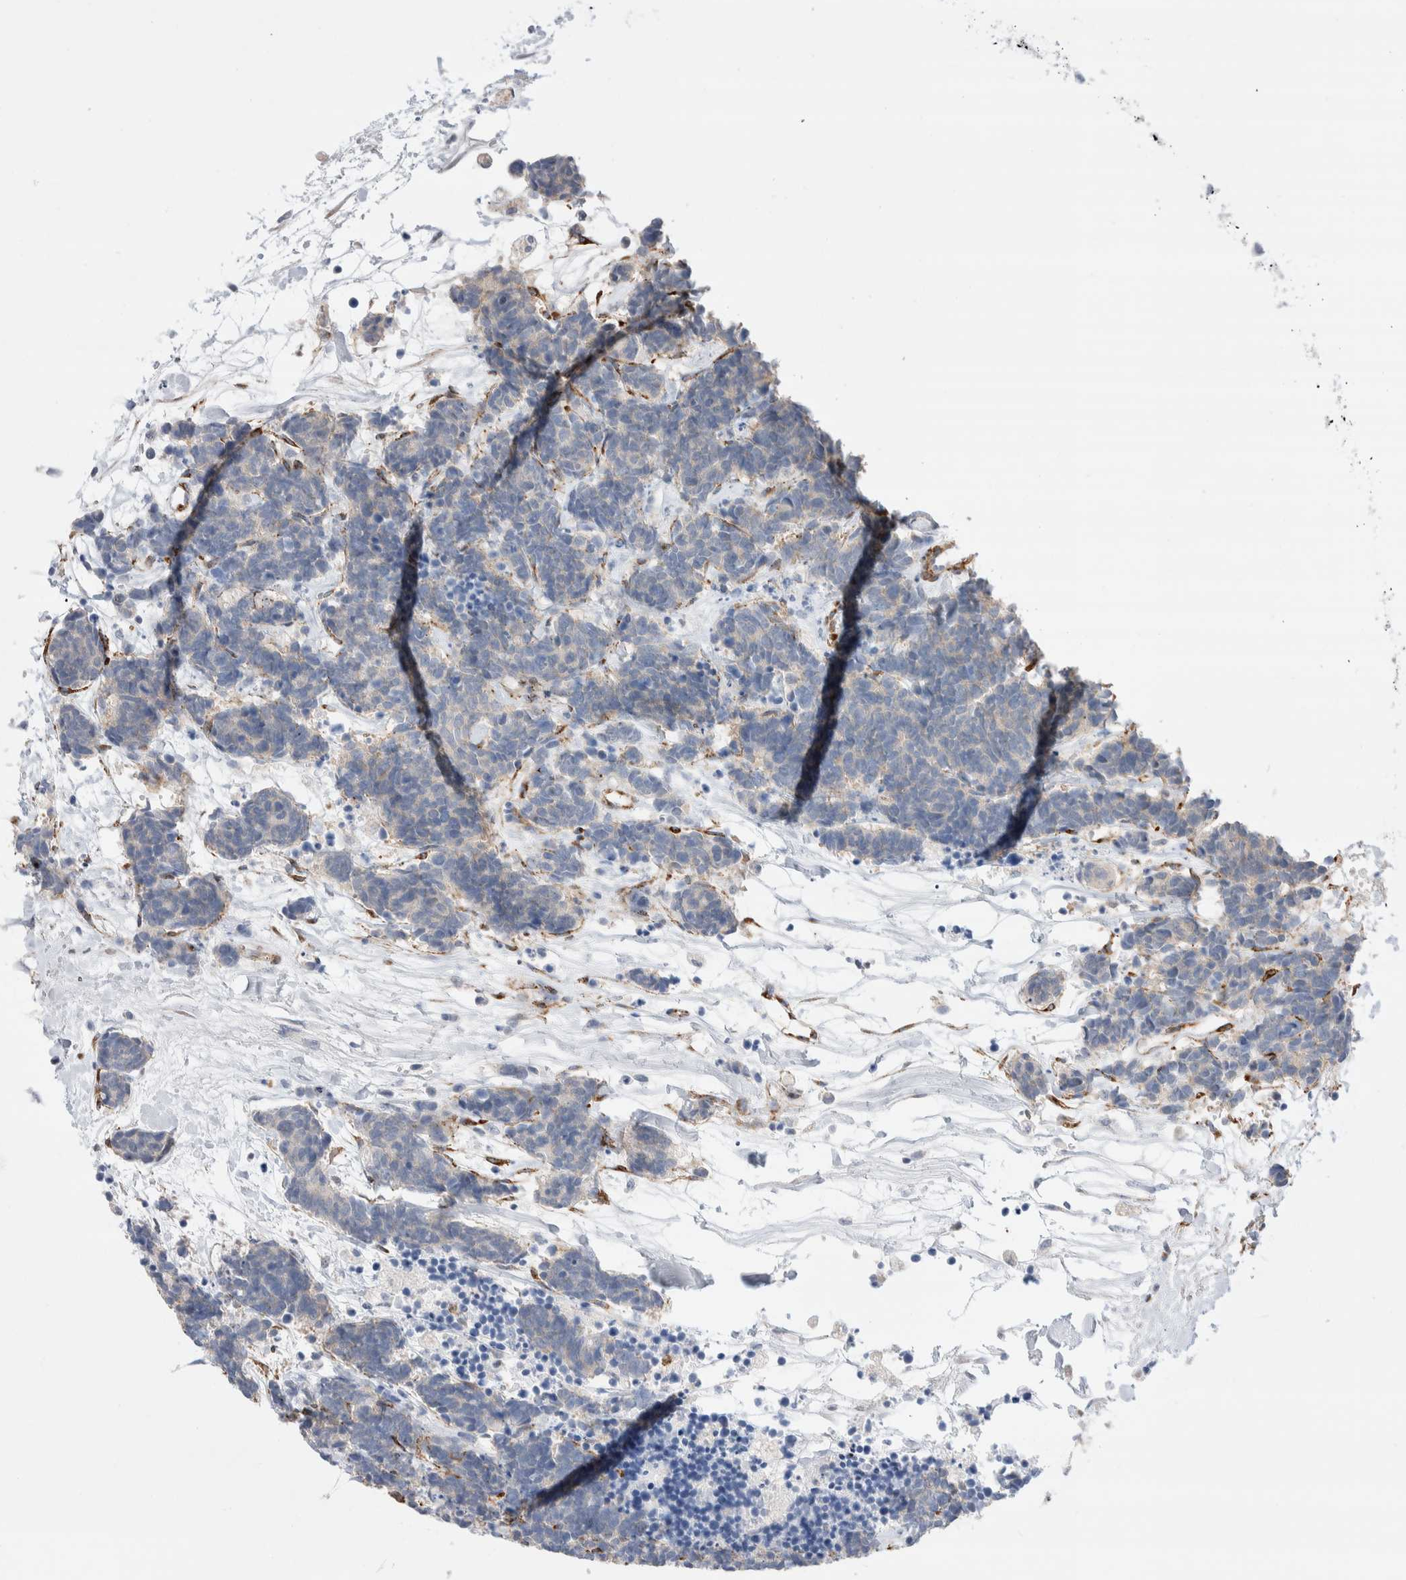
{"staining": {"intensity": "weak", "quantity": "25%-75%", "location": "cytoplasmic/membranous"}, "tissue": "carcinoid", "cell_type": "Tumor cells", "image_type": "cancer", "snomed": [{"axis": "morphology", "description": "Carcinoma, NOS"}, {"axis": "morphology", "description": "Carcinoid, malignant, NOS"}, {"axis": "topography", "description": "Urinary bladder"}], "caption": "Protein expression analysis of carcinoma displays weak cytoplasmic/membranous positivity in about 25%-75% of tumor cells.", "gene": "SEPTIN4", "patient": {"sex": "male", "age": 57}}